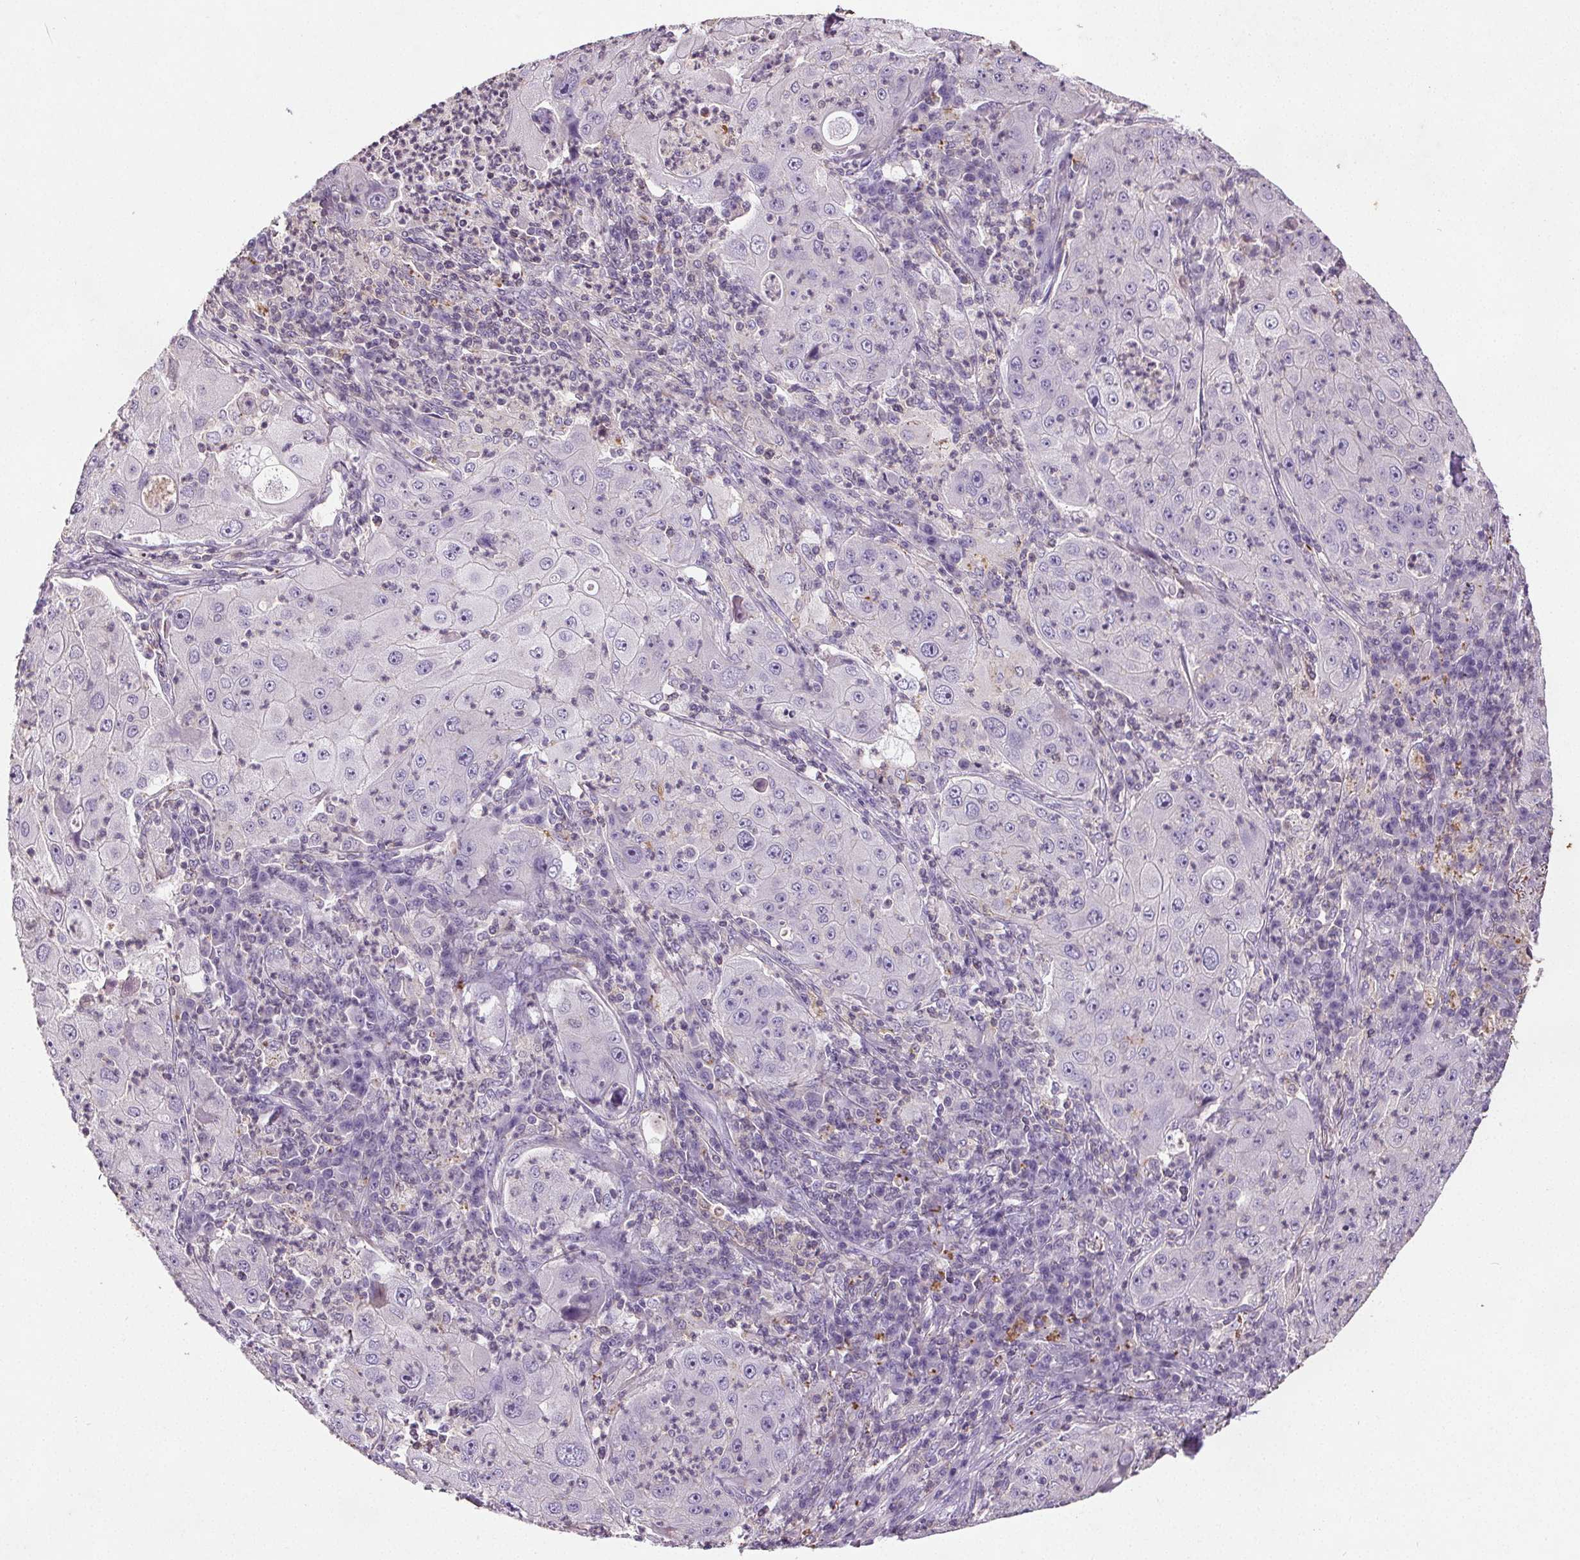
{"staining": {"intensity": "negative", "quantity": "none", "location": "none"}, "tissue": "lung cancer", "cell_type": "Tumor cells", "image_type": "cancer", "snomed": [{"axis": "morphology", "description": "Squamous cell carcinoma, NOS"}, {"axis": "topography", "description": "Lung"}], "caption": "High magnification brightfield microscopy of squamous cell carcinoma (lung) stained with DAB (3,3'-diaminobenzidine) (brown) and counterstained with hematoxylin (blue): tumor cells show no significant positivity.", "gene": "C19orf84", "patient": {"sex": "female", "age": 59}}